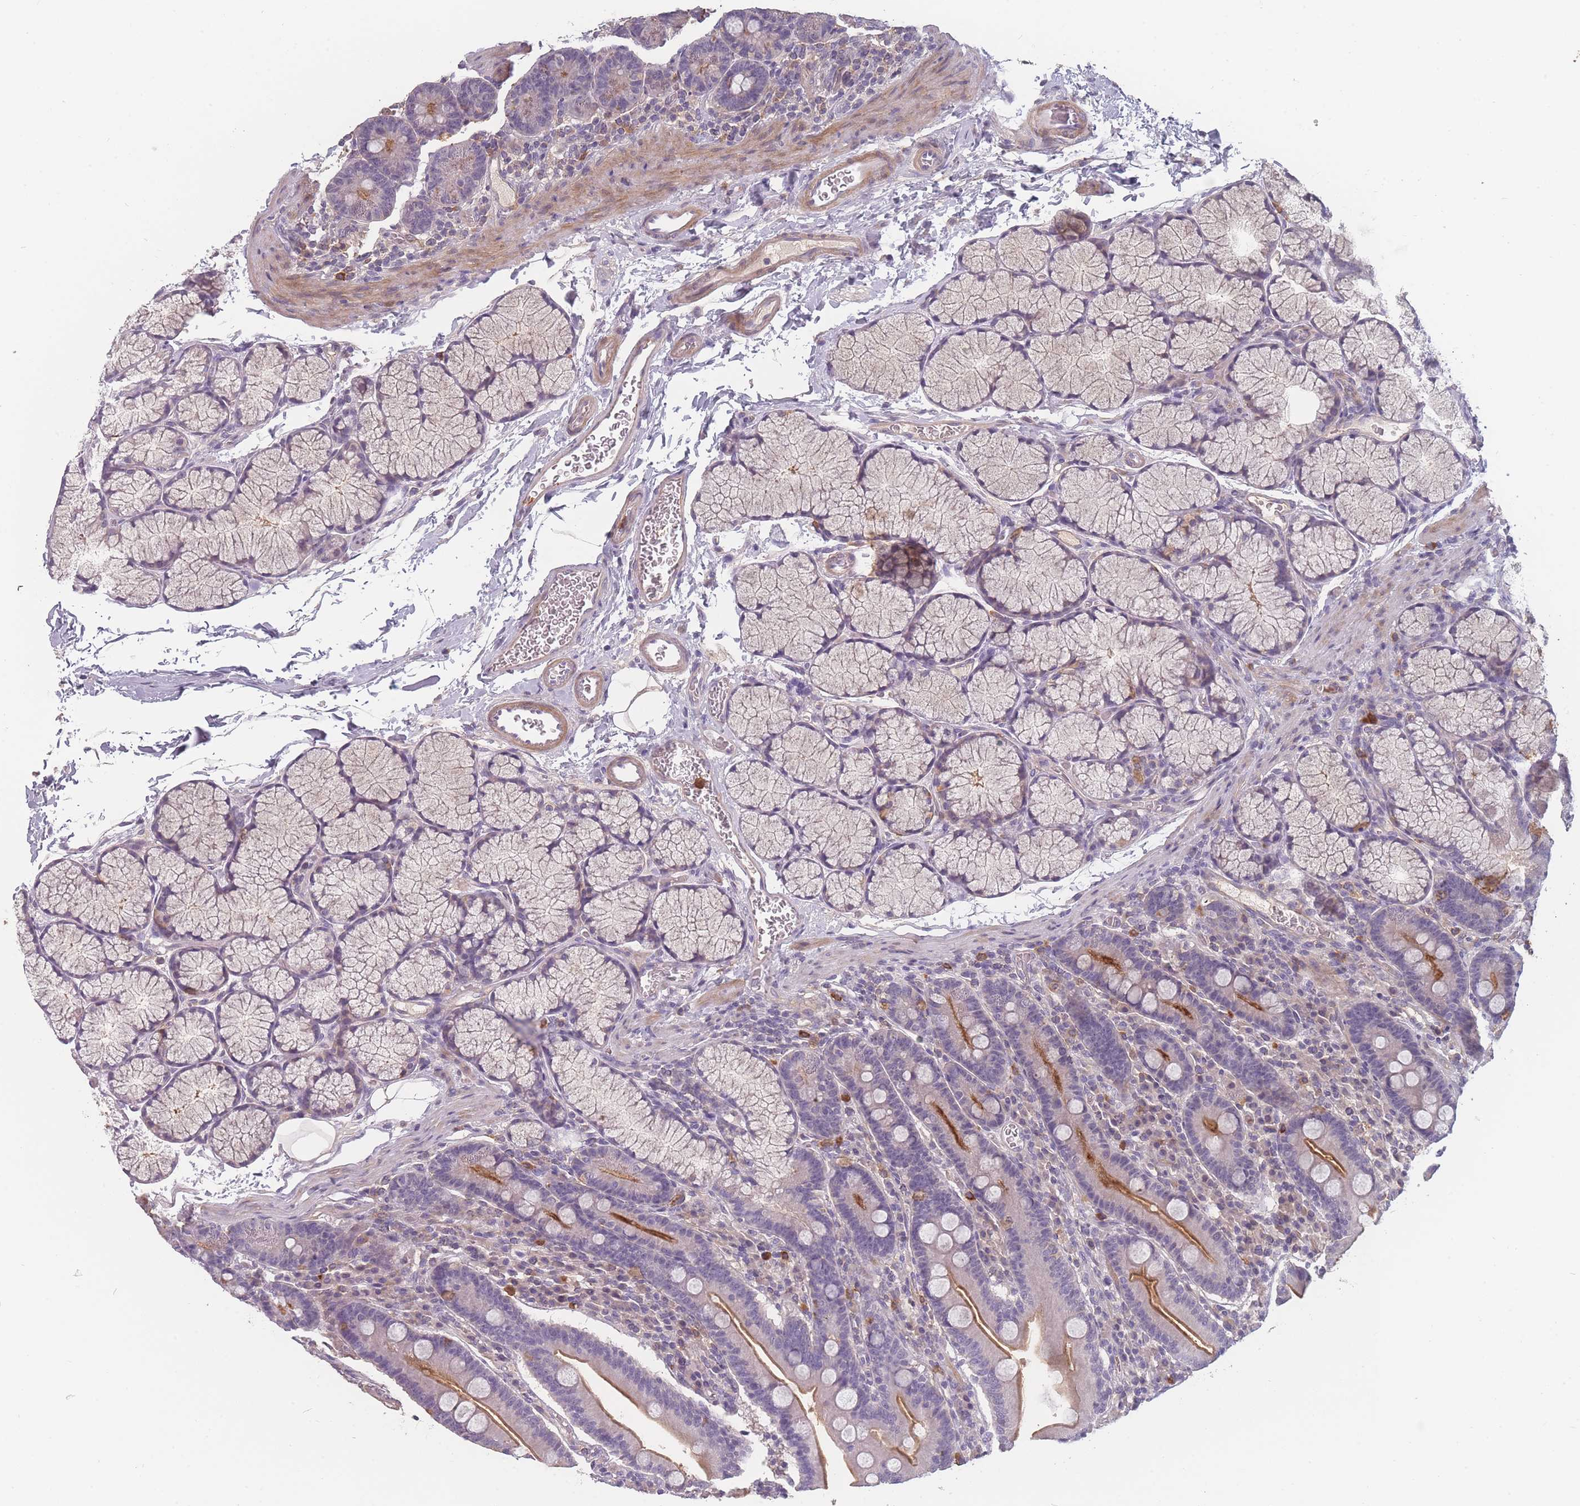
{"staining": {"intensity": "moderate", "quantity": "25%-75%", "location": "cytoplasmic/membranous"}, "tissue": "duodenum", "cell_type": "Glandular cells", "image_type": "normal", "snomed": [{"axis": "morphology", "description": "Normal tissue, NOS"}, {"axis": "topography", "description": "Duodenum"}], "caption": "Immunohistochemical staining of benign human duodenum demonstrates 25%-75% levels of moderate cytoplasmic/membranous protein expression in approximately 25%-75% of glandular cells.", "gene": "BST1", "patient": {"sex": "male", "age": 35}}